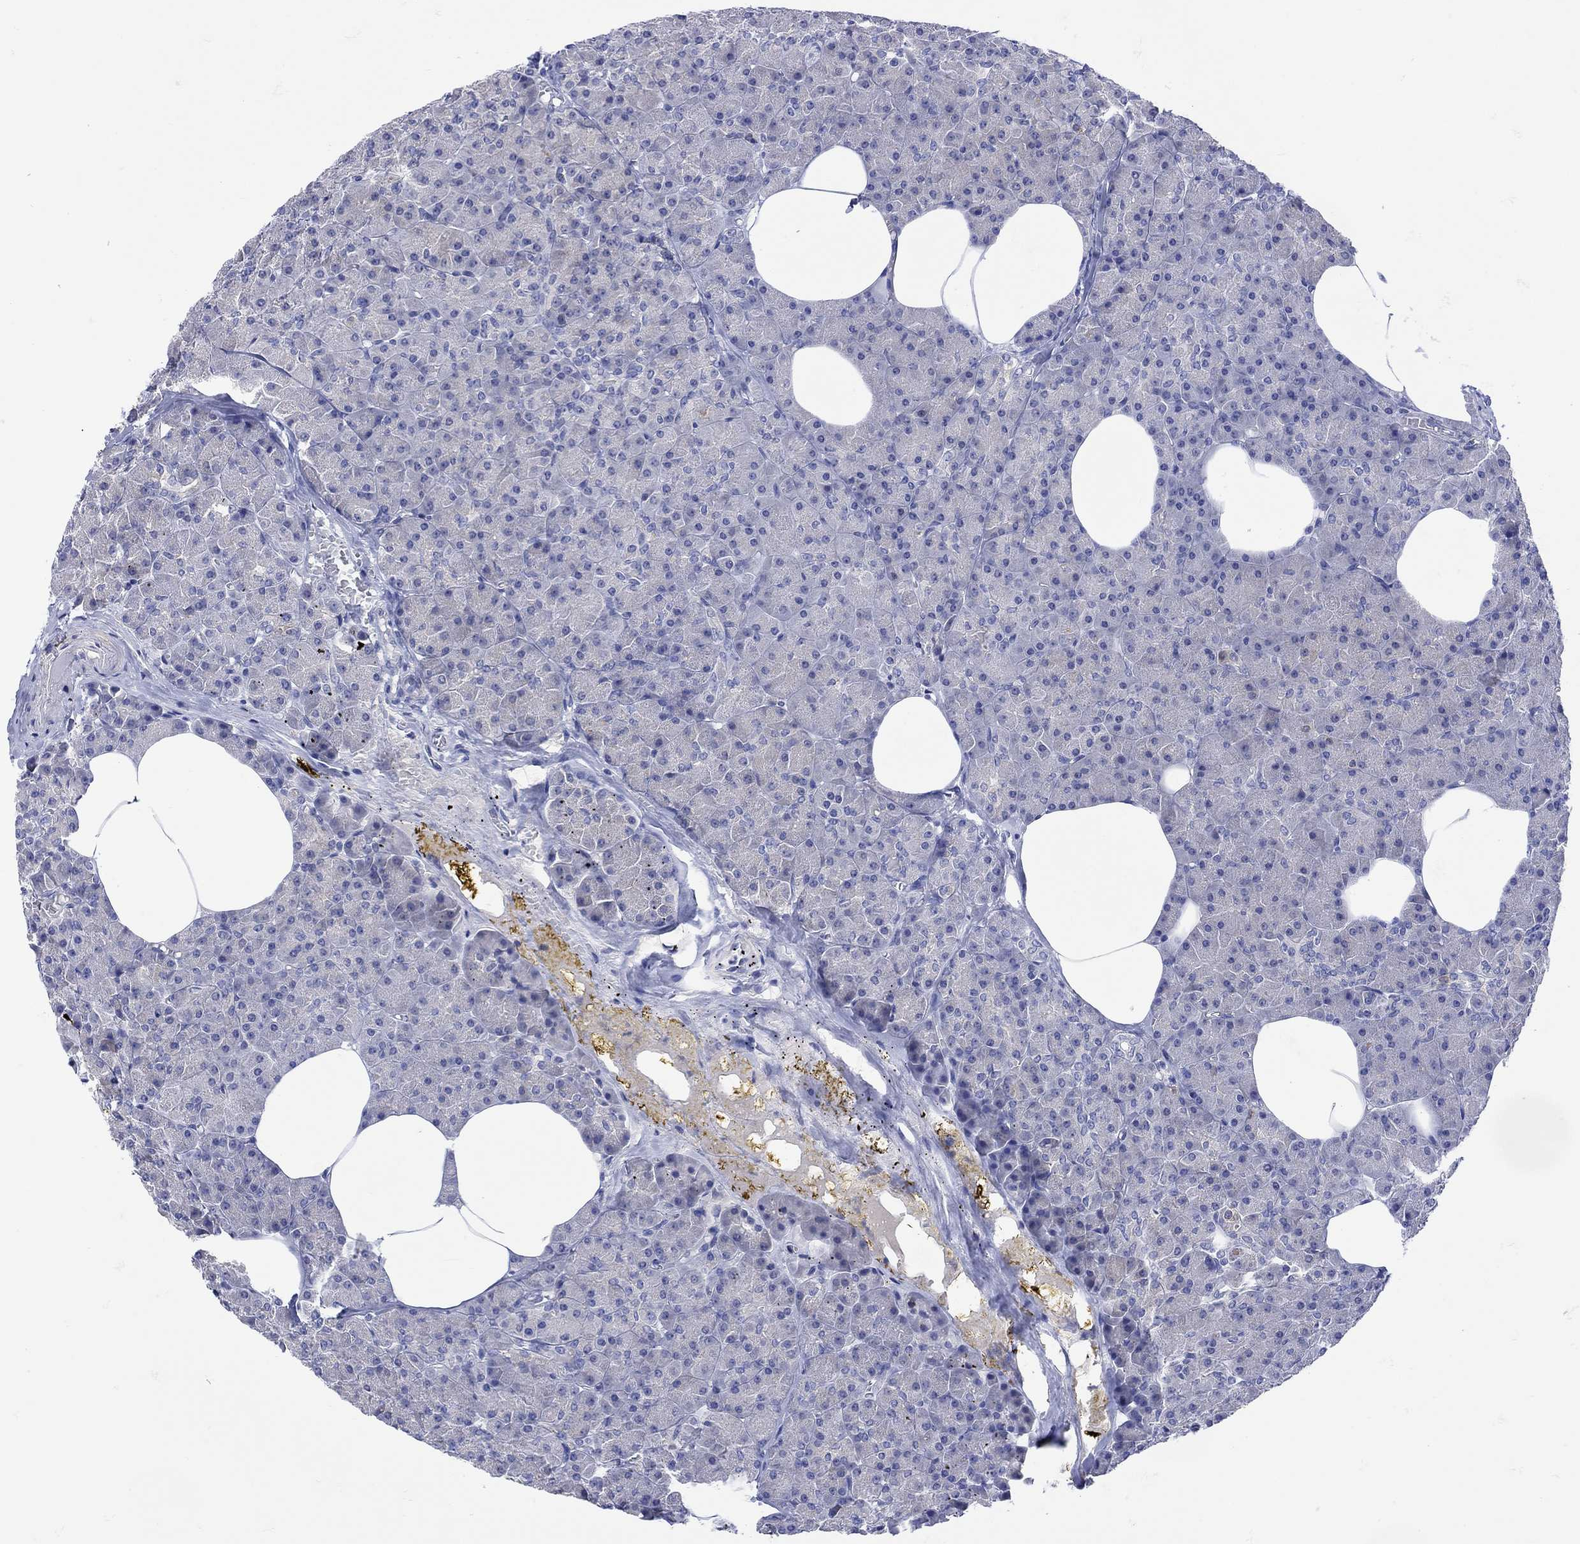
{"staining": {"intensity": "negative", "quantity": "none", "location": "none"}, "tissue": "pancreas", "cell_type": "Exocrine glandular cells", "image_type": "normal", "snomed": [{"axis": "morphology", "description": "Normal tissue, NOS"}, {"axis": "topography", "description": "Pancreas"}], "caption": "High magnification brightfield microscopy of benign pancreas stained with DAB (brown) and counterstained with hematoxylin (blue): exocrine glandular cells show no significant positivity.", "gene": "MSI1", "patient": {"sex": "female", "age": 45}}